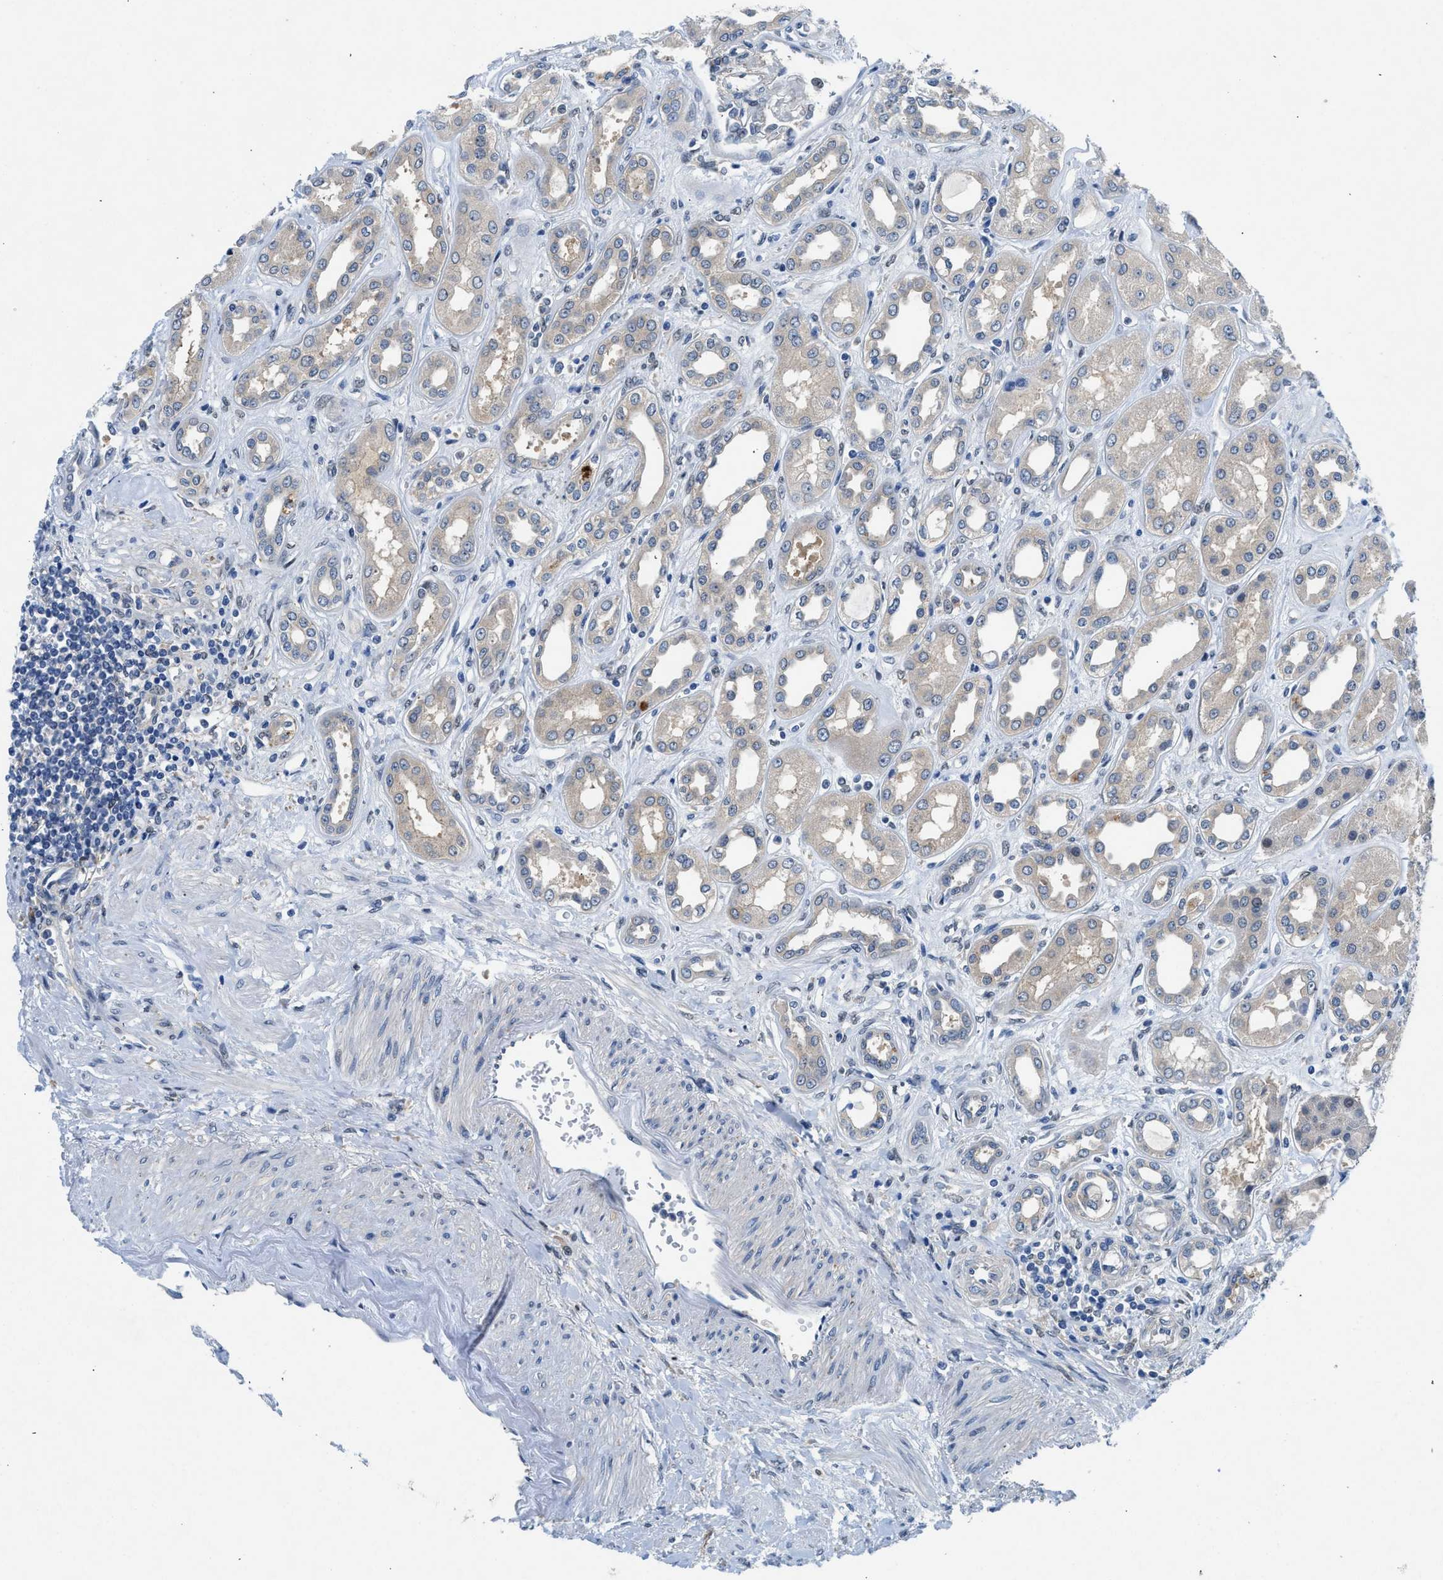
{"staining": {"intensity": "negative", "quantity": "none", "location": "none"}, "tissue": "kidney", "cell_type": "Cells in glomeruli", "image_type": "normal", "snomed": [{"axis": "morphology", "description": "Normal tissue, NOS"}, {"axis": "topography", "description": "Kidney"}], "caption": "Benign kidney was stained to show a protein in brown. There is no significant staining in cells in glomeruli.", "gene": "COPS2", "patient": {"sex": "male", "age": 59}}